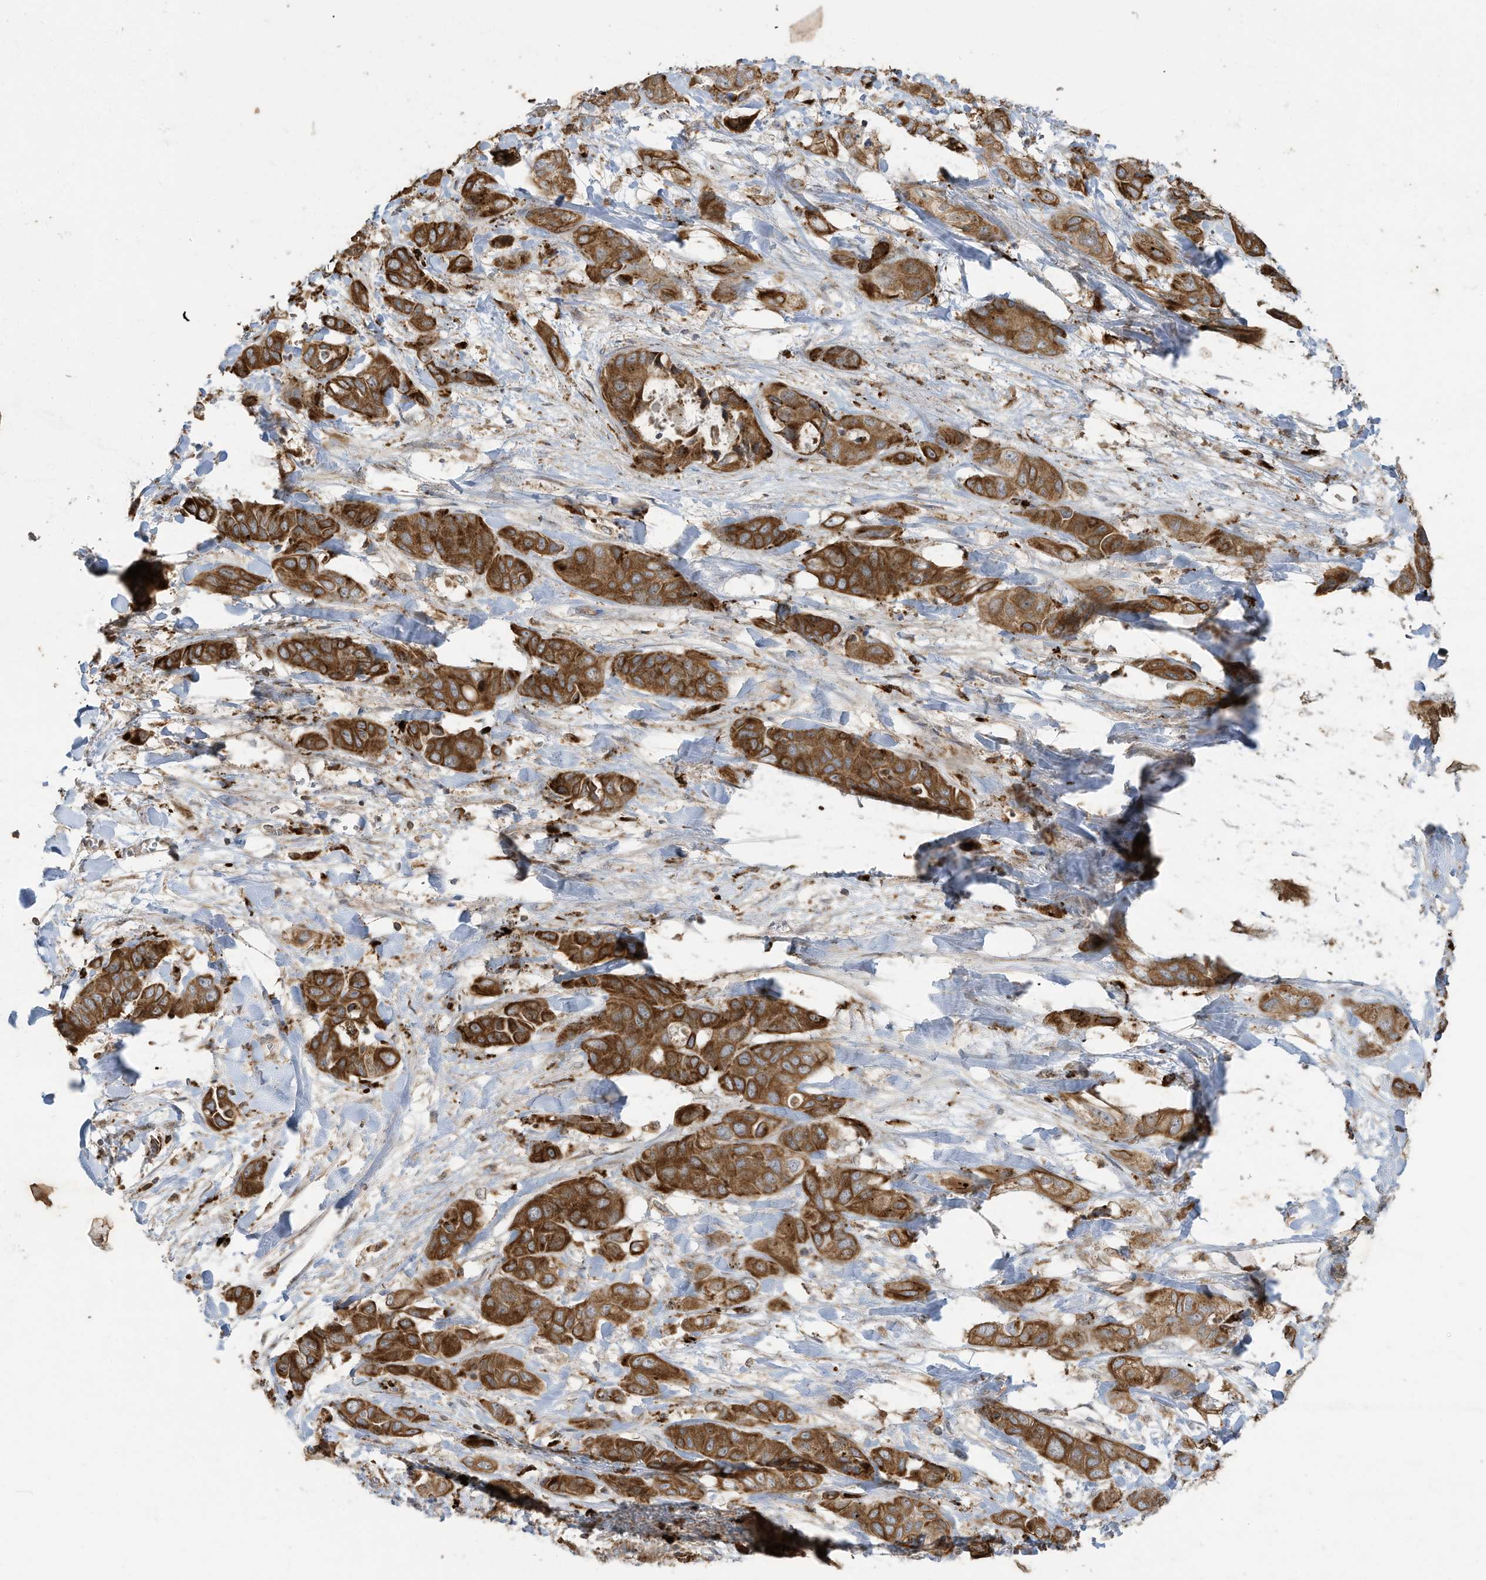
{"staining": {"intensity": "strong", "quantity": ">75%", "location": "cytoplasmic/membranous"}, "tissue": "liver cancer", "cell_type": "Tumor cells", "image_type": "cancer", "snomed": [{"axis": "morphology", "description": "Cholangiocarcinoma"}, {"axis": "topography", "description": "Liver"}], "caption": "Approximately >75% of tumor cells in liver cancer reveal strong cytoplasmic/membranous protein positivity as visualized by brown immunohistochemical staining.", "gene": "C2orf74", "patient": {"sex": "female", "age": 52}}